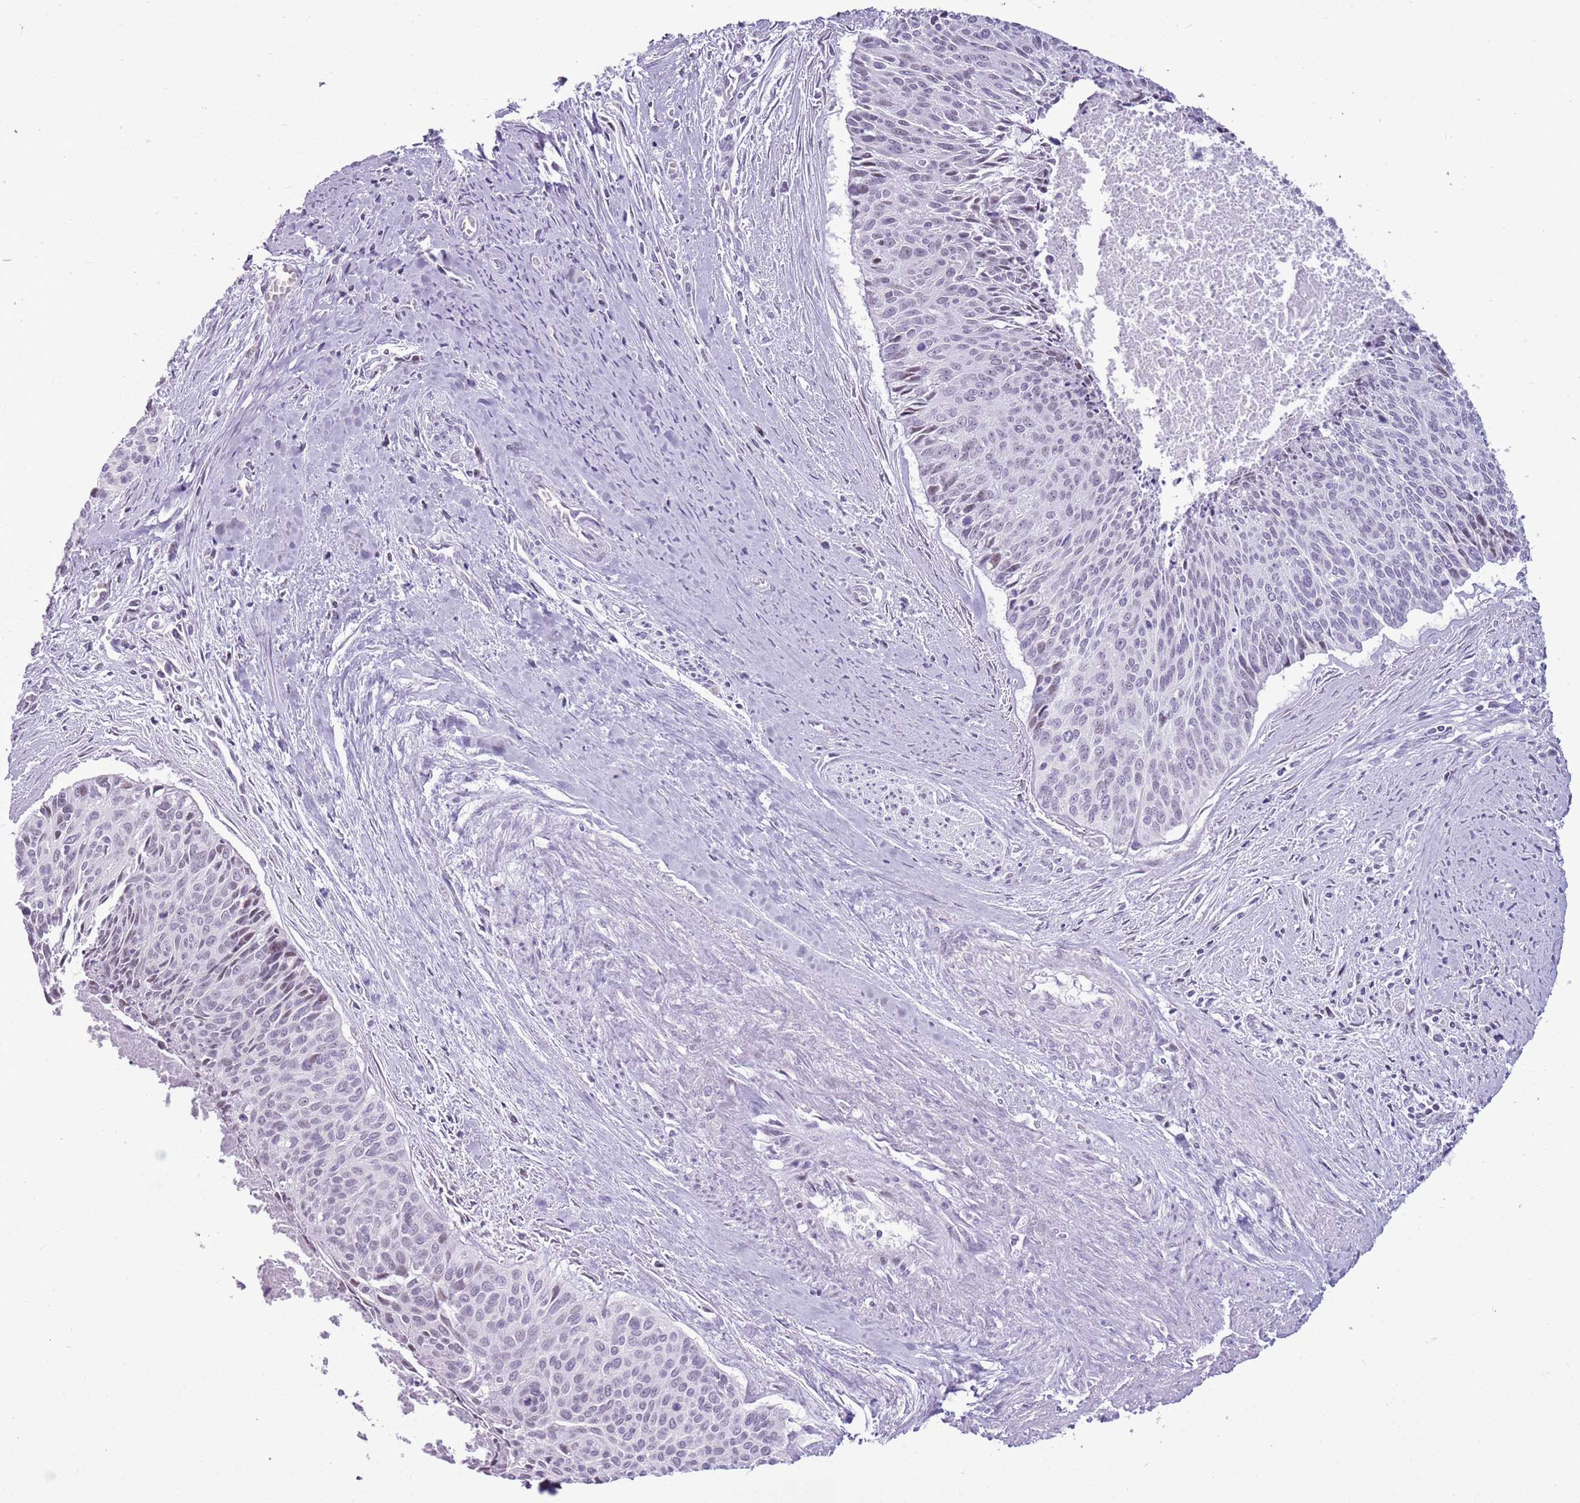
{"staining": {"intensity": "weak", "quantity": "<25%", "location": "cytoplasmic/membranous"}, "tissue": "cervical cancer", "cell_type": "Tumor cells", "image_type": "cancer", "snomed": [{"axis": "morphology", "description": "Squamous cell carcinoma, NOS"}, {"axis": "topography", "description": "Cervix"}], "caption": "Immunohistochemistry (IHC) histopathology image of cervical cancer stained for a protein (brown), which exhibits no positivity in tumor cells. (DAB (3,3'-diaminobenzidine) immunohistochemistry (IHC) visualized using brightfield microscopy, high magnification).", "gene": "RPL3L", "patient": {"sex": "female", "age": 55}}